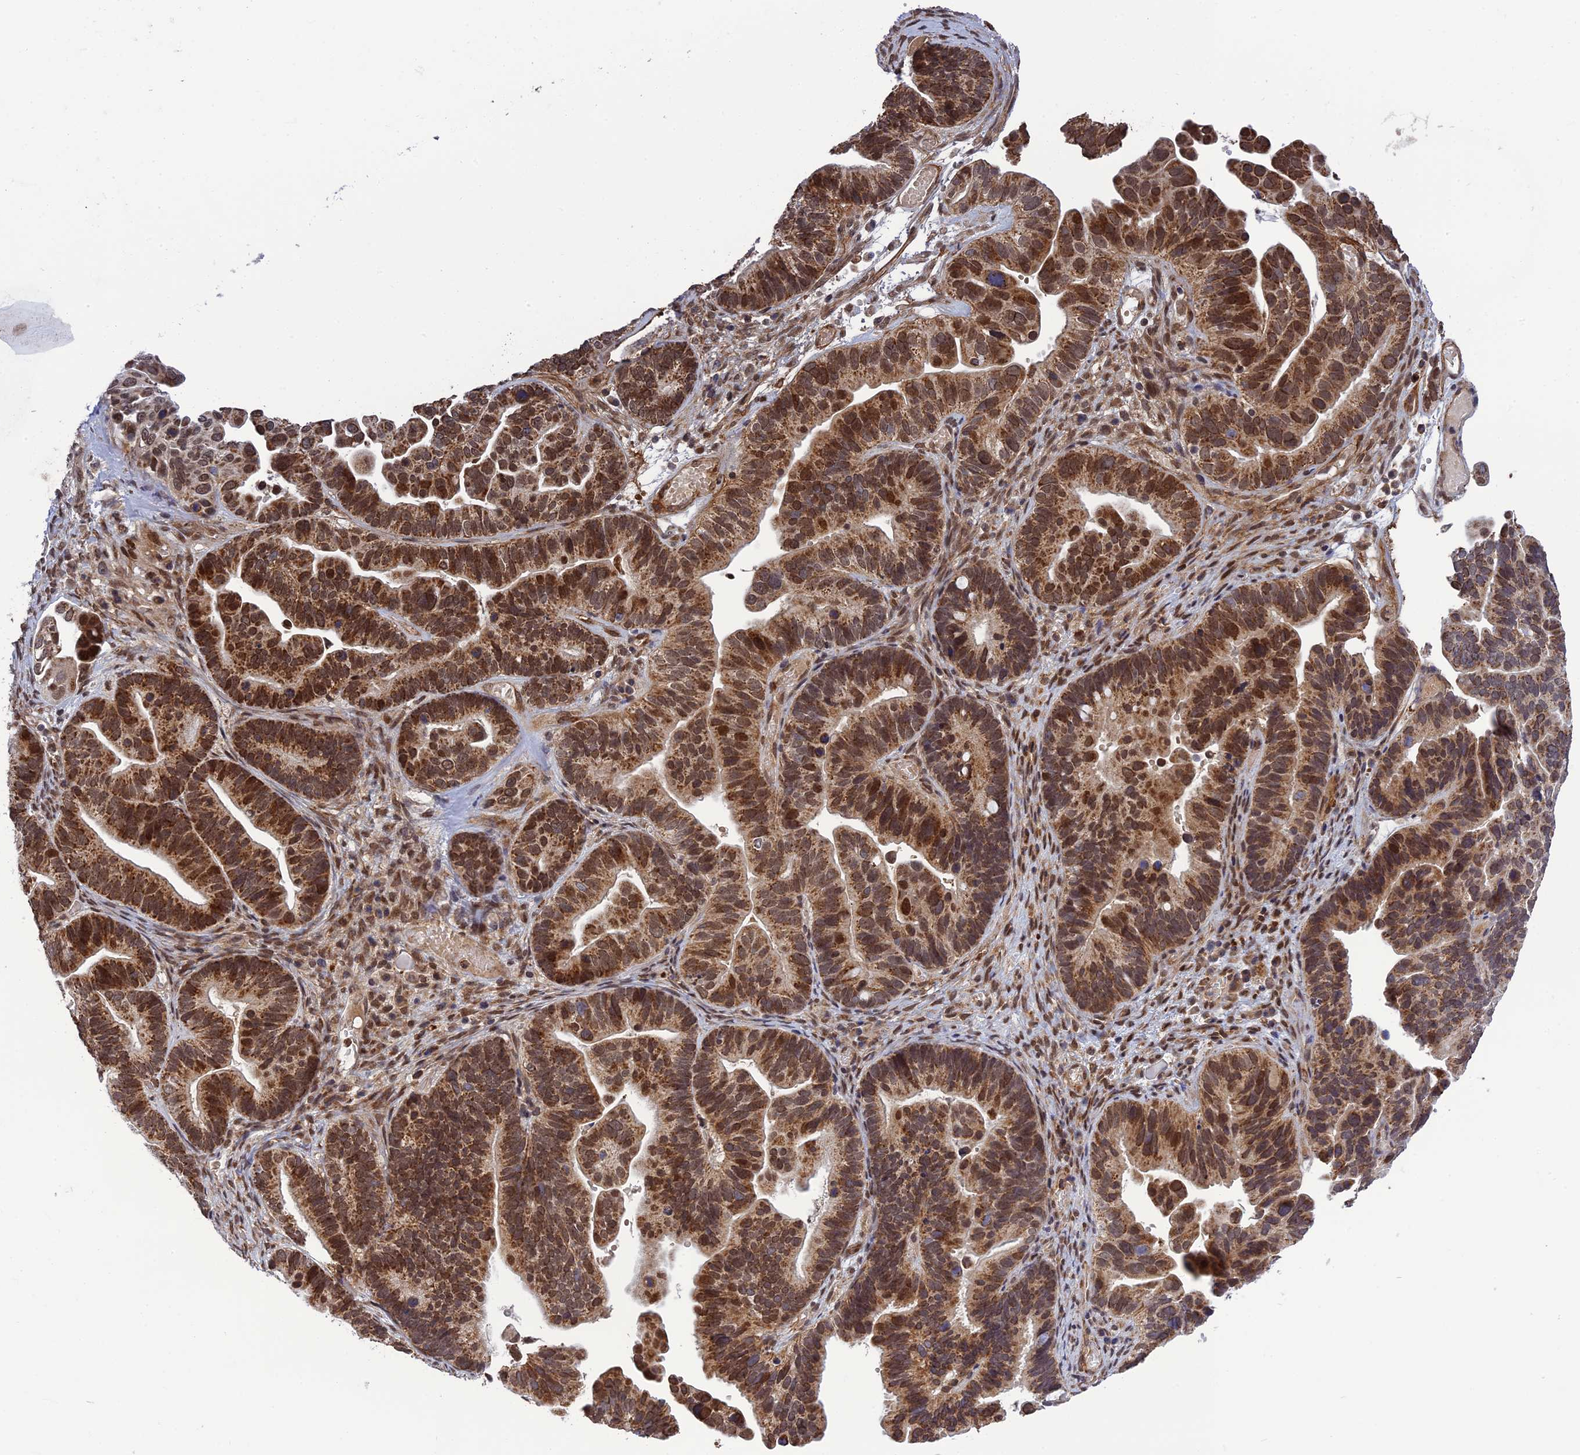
{"staining": {"intensity": "strong", "quantity": ">75%", "location": "cytoplasmic/membranous,nuclear"}, "tissue": "ovarian cancer", "cell_type": "Tumor cells", "image_type": "cancer", "snomed": [{"axis": "morphology", "description": "Cystadenocarcinoma, serous, NOS"}, {"axis": "topography", "description": "Ovary"}], "caption": "High-magnification brightfield microscopy of ovarian cancer (serous cystadenocarcinoma) stained with DAB (3,3'-diaminobenzidine) (brown) and counterstained with hematoxylin (blue). tumor cells exhibit strong cytoplasmic/membranous and nuclear staining is seen in about>75% of cells. The protein is stained brown, and the nuclei are stained in blue (DAB IHC with brightfield microscopy, high magnification).", "gene": "REXO1", "patient": {"sex": "female", "age": 56}}